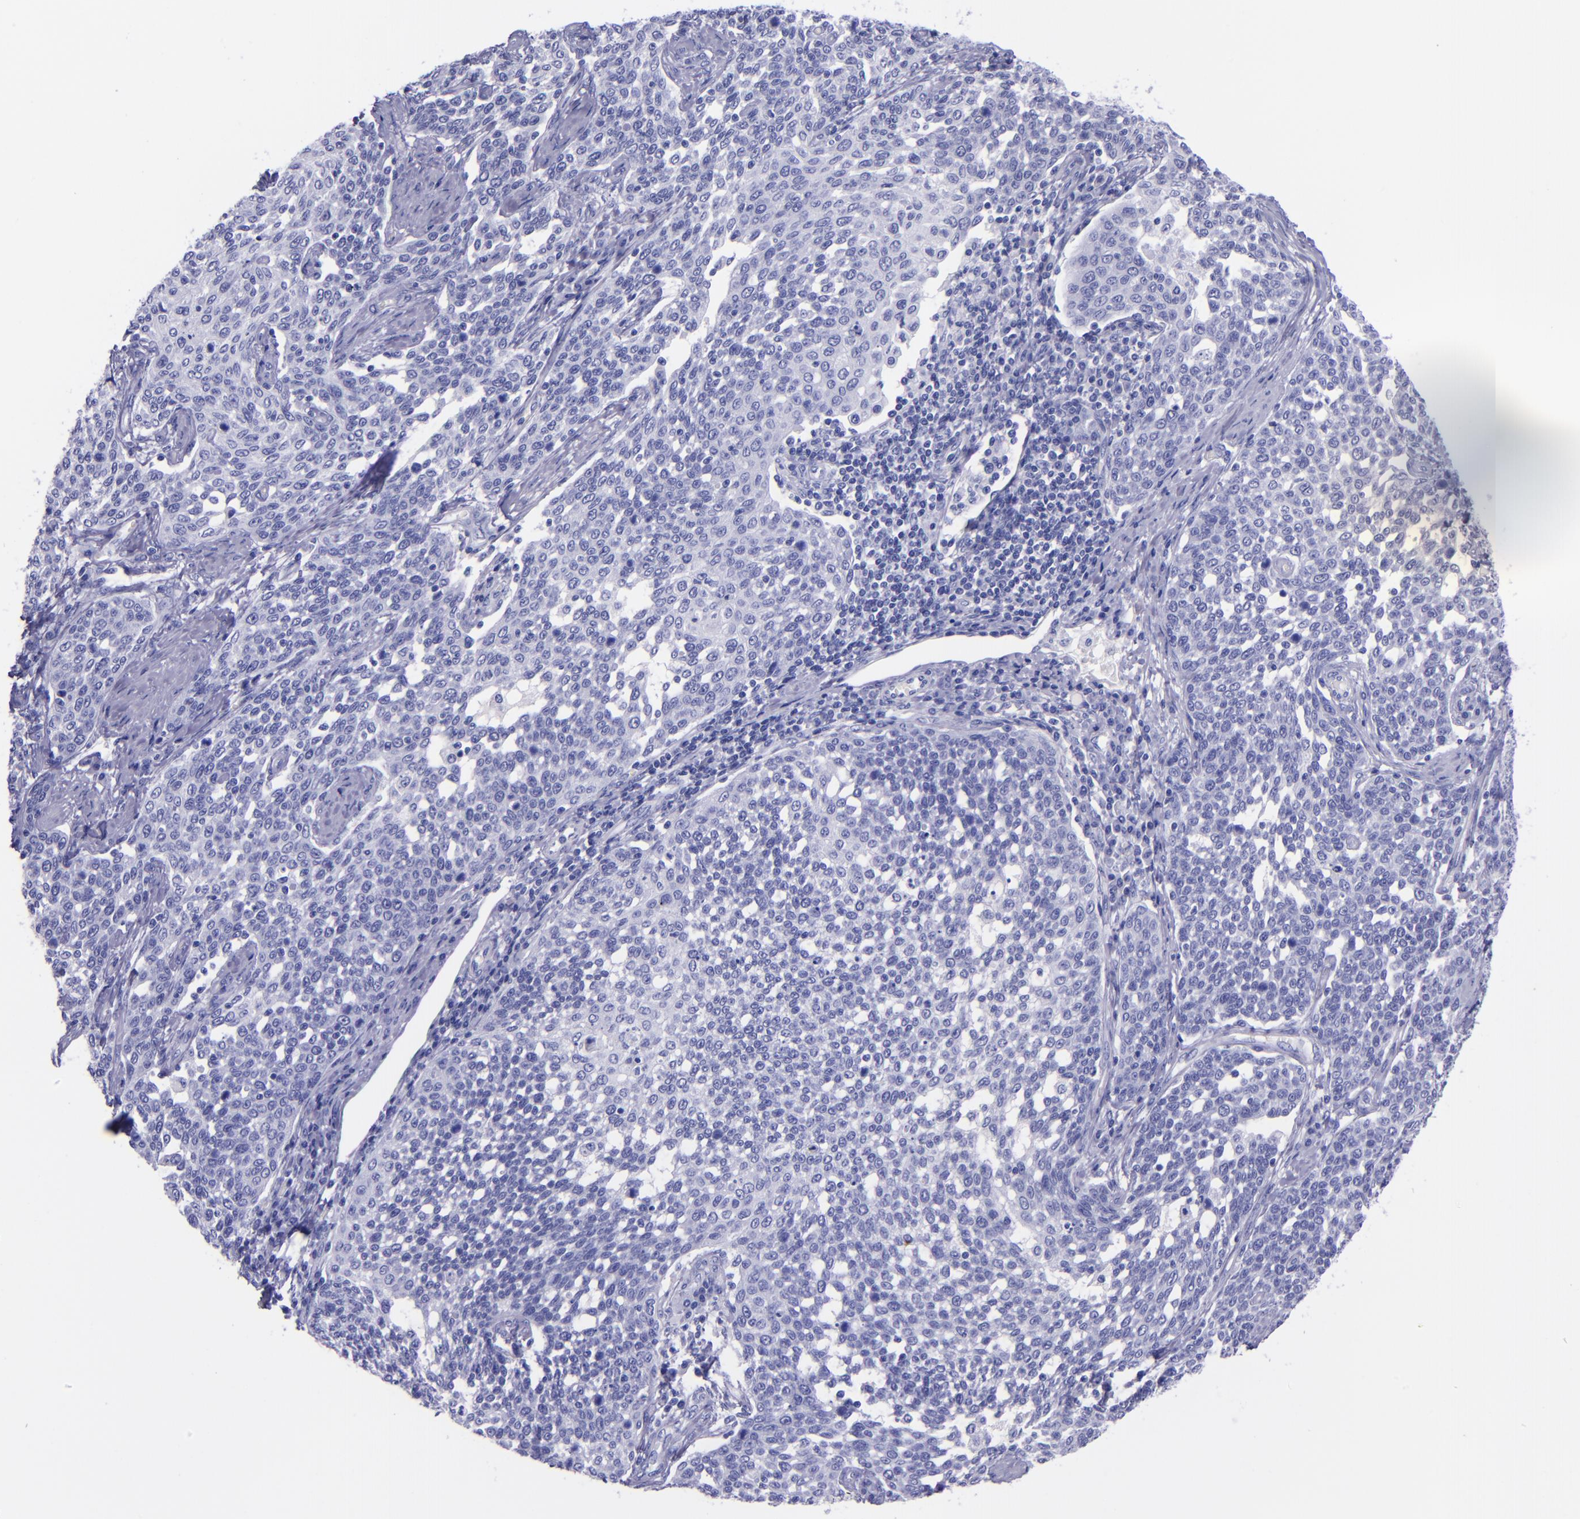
{"staining": {"intensity": "negative", "quantity": "none", "location": "none"}, "tissue": "cervical cancer", "cell_type": "Tumor cells", "image_type": "cancer", "snomed": [{"axis": "morphology", "description": "Squamous cell carcinoma, NOS"}, {"axis": "topography", "description": "Cervix"}], "caption": "Cervical squamous cell carcinoma was stained to show a protein in brown. There is no significant positivity in tumor cells.", "gene": "MBP", "patient": {"sex": "female", "age": 34}}